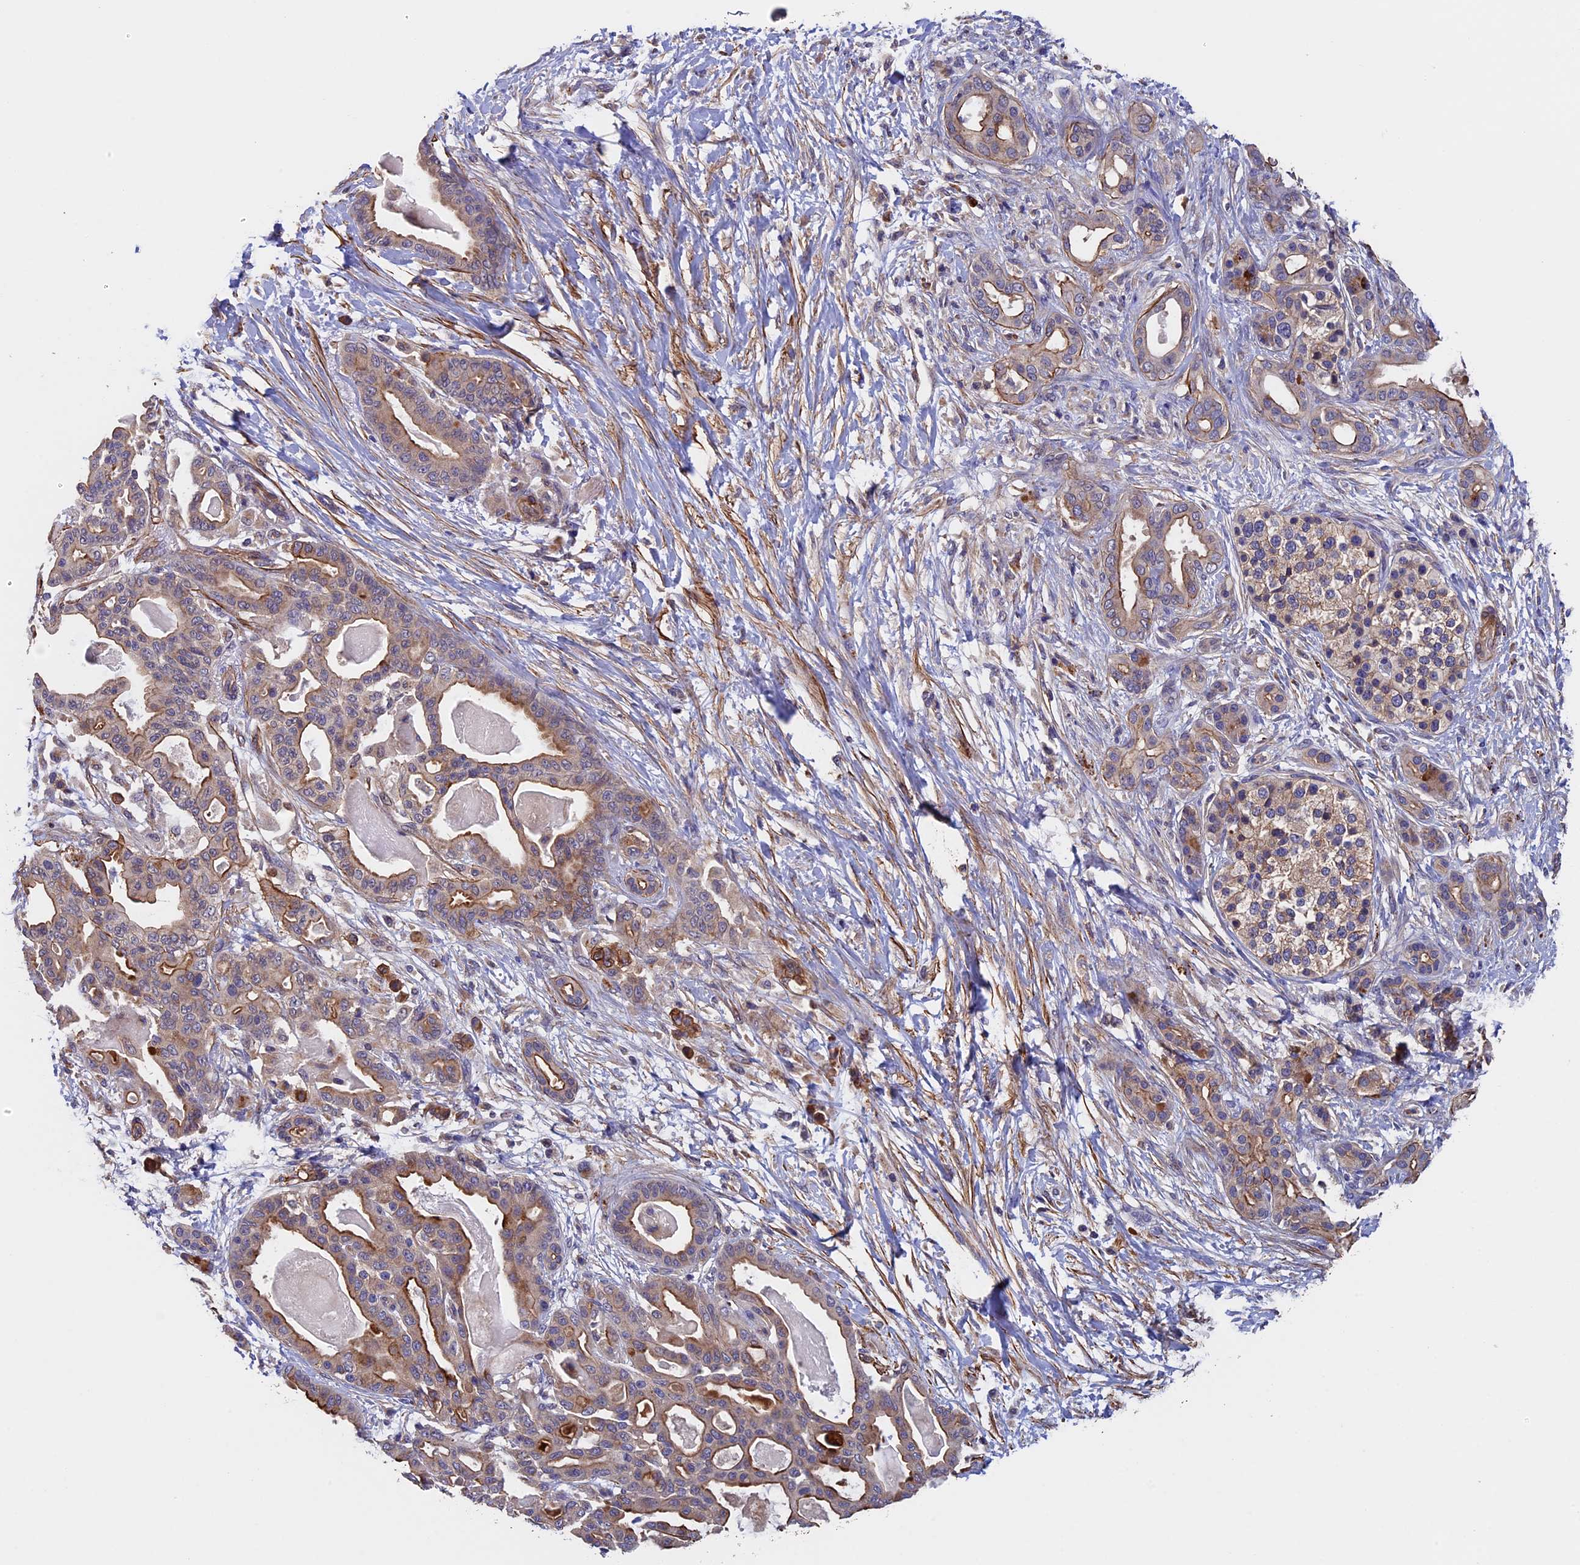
{"staining": {"intensity": "moderate", "quantity": ">75%", "location": "cytoplasmic/membranous"}, "tissue": "pancreatic cancer", "cell_type": "Tumor cells", "image_type": "cancer", "snomed": [{"axis": "morphology", "description": "Adenocarcinoma, NOS"}, {"axis": "topography", "description": "Pancreas"}], "caption": "Immunohistochemical staining of human pancreatic cancer reveals medium levels of moderate cytoplasmic/membranous protein staining in approximately >75% of tumor cells. Ihc stains the protein of interest in brown and the nuclei are stained blue.", "gene": "SLC9A5", "patient": {"sex": "male", "age": 63}}